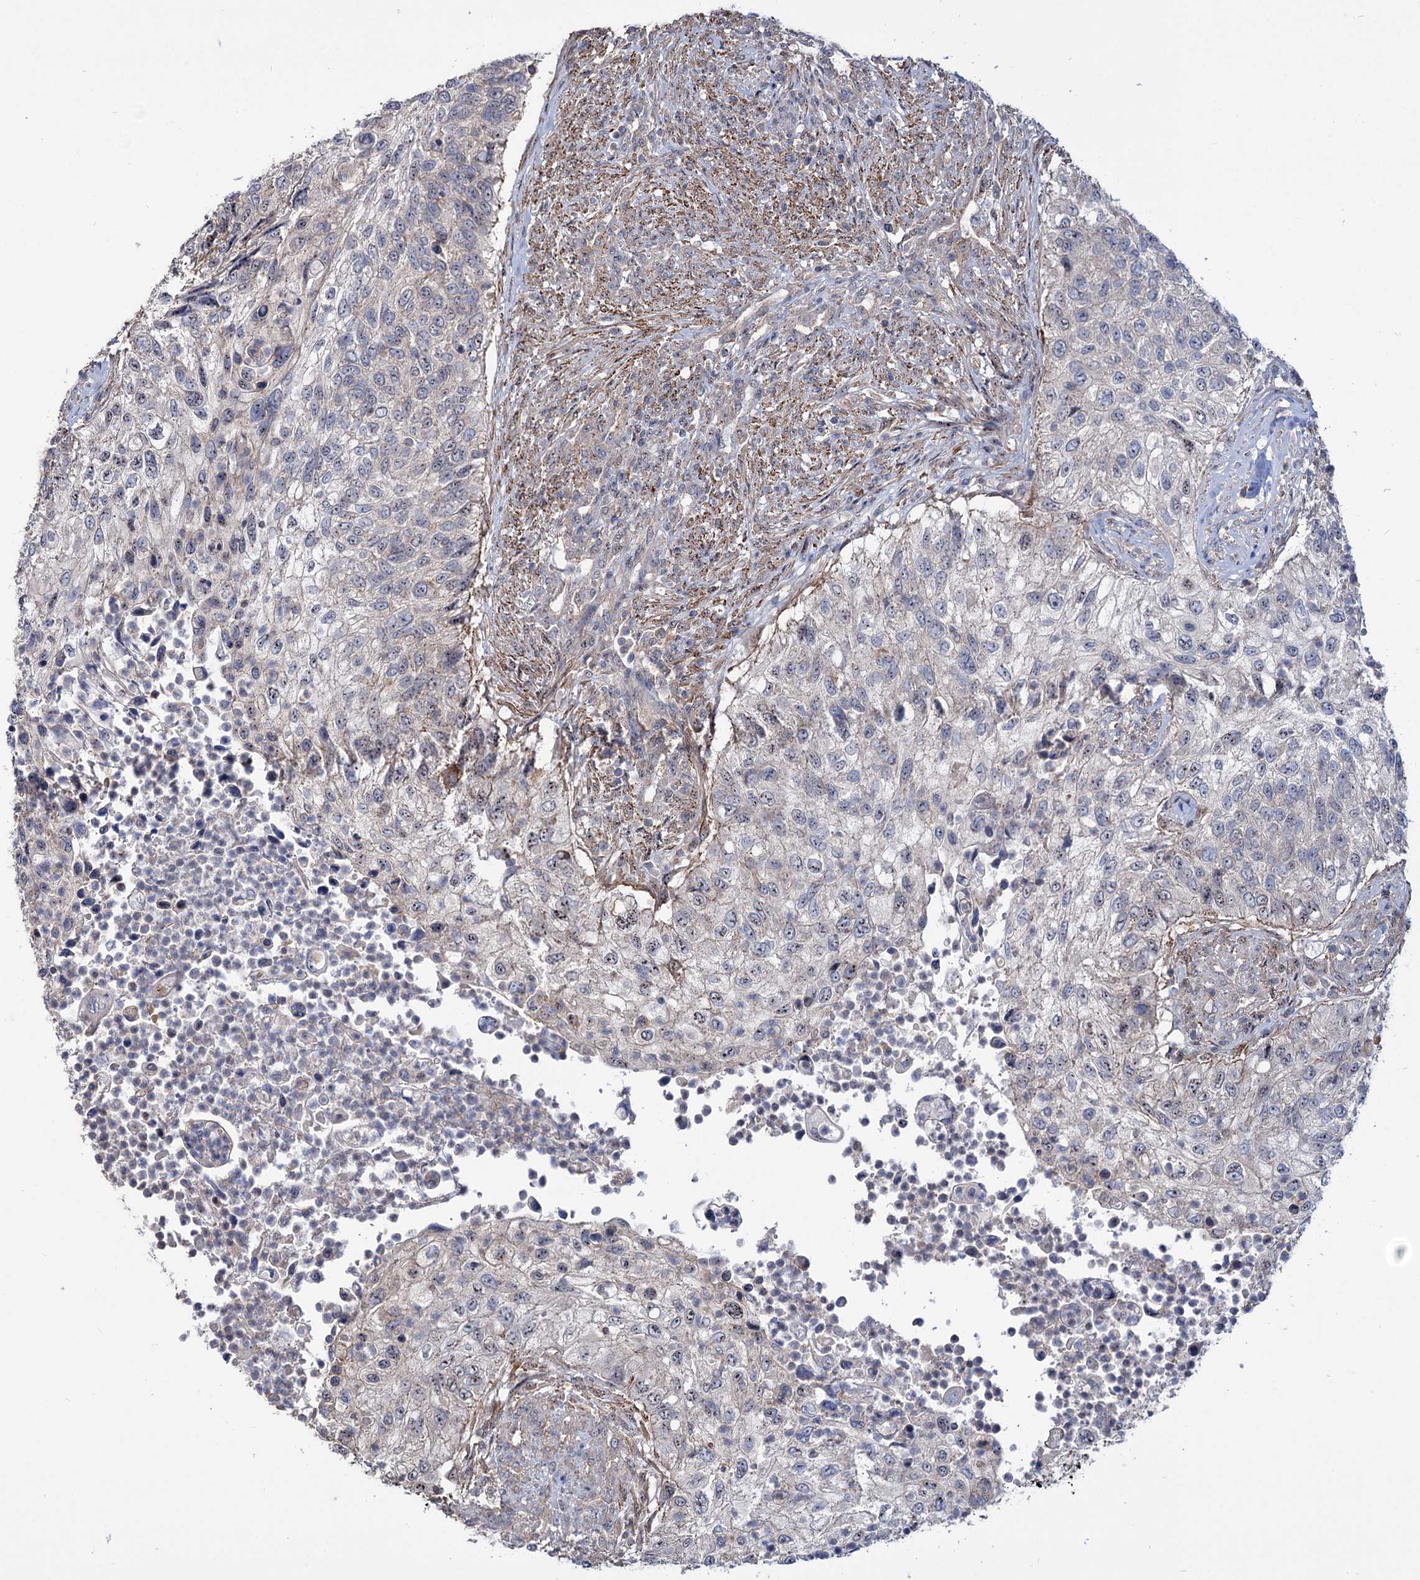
{"staining": {"intensity": "weak", "quantity": "<25%", "location": "nuclear"}, "tissue": "urothelial cancer", "cell_type": "Tumor cells", "image_type": "cancer", "snomed": [{"axis": "morphology", "description": "Urothelial carcinoma, High grade"}, {"axis": "topography", "description": "Urinary bladder"}], "caption": "High power microscopy image of an immunohistochemistry (IHC) photomicrograph of urothelial carcinoma (high-grade), revealing no significant staining in tumor cells.", "gene": "SEC24A", "patient": {"sex": "female", "age": 60}}